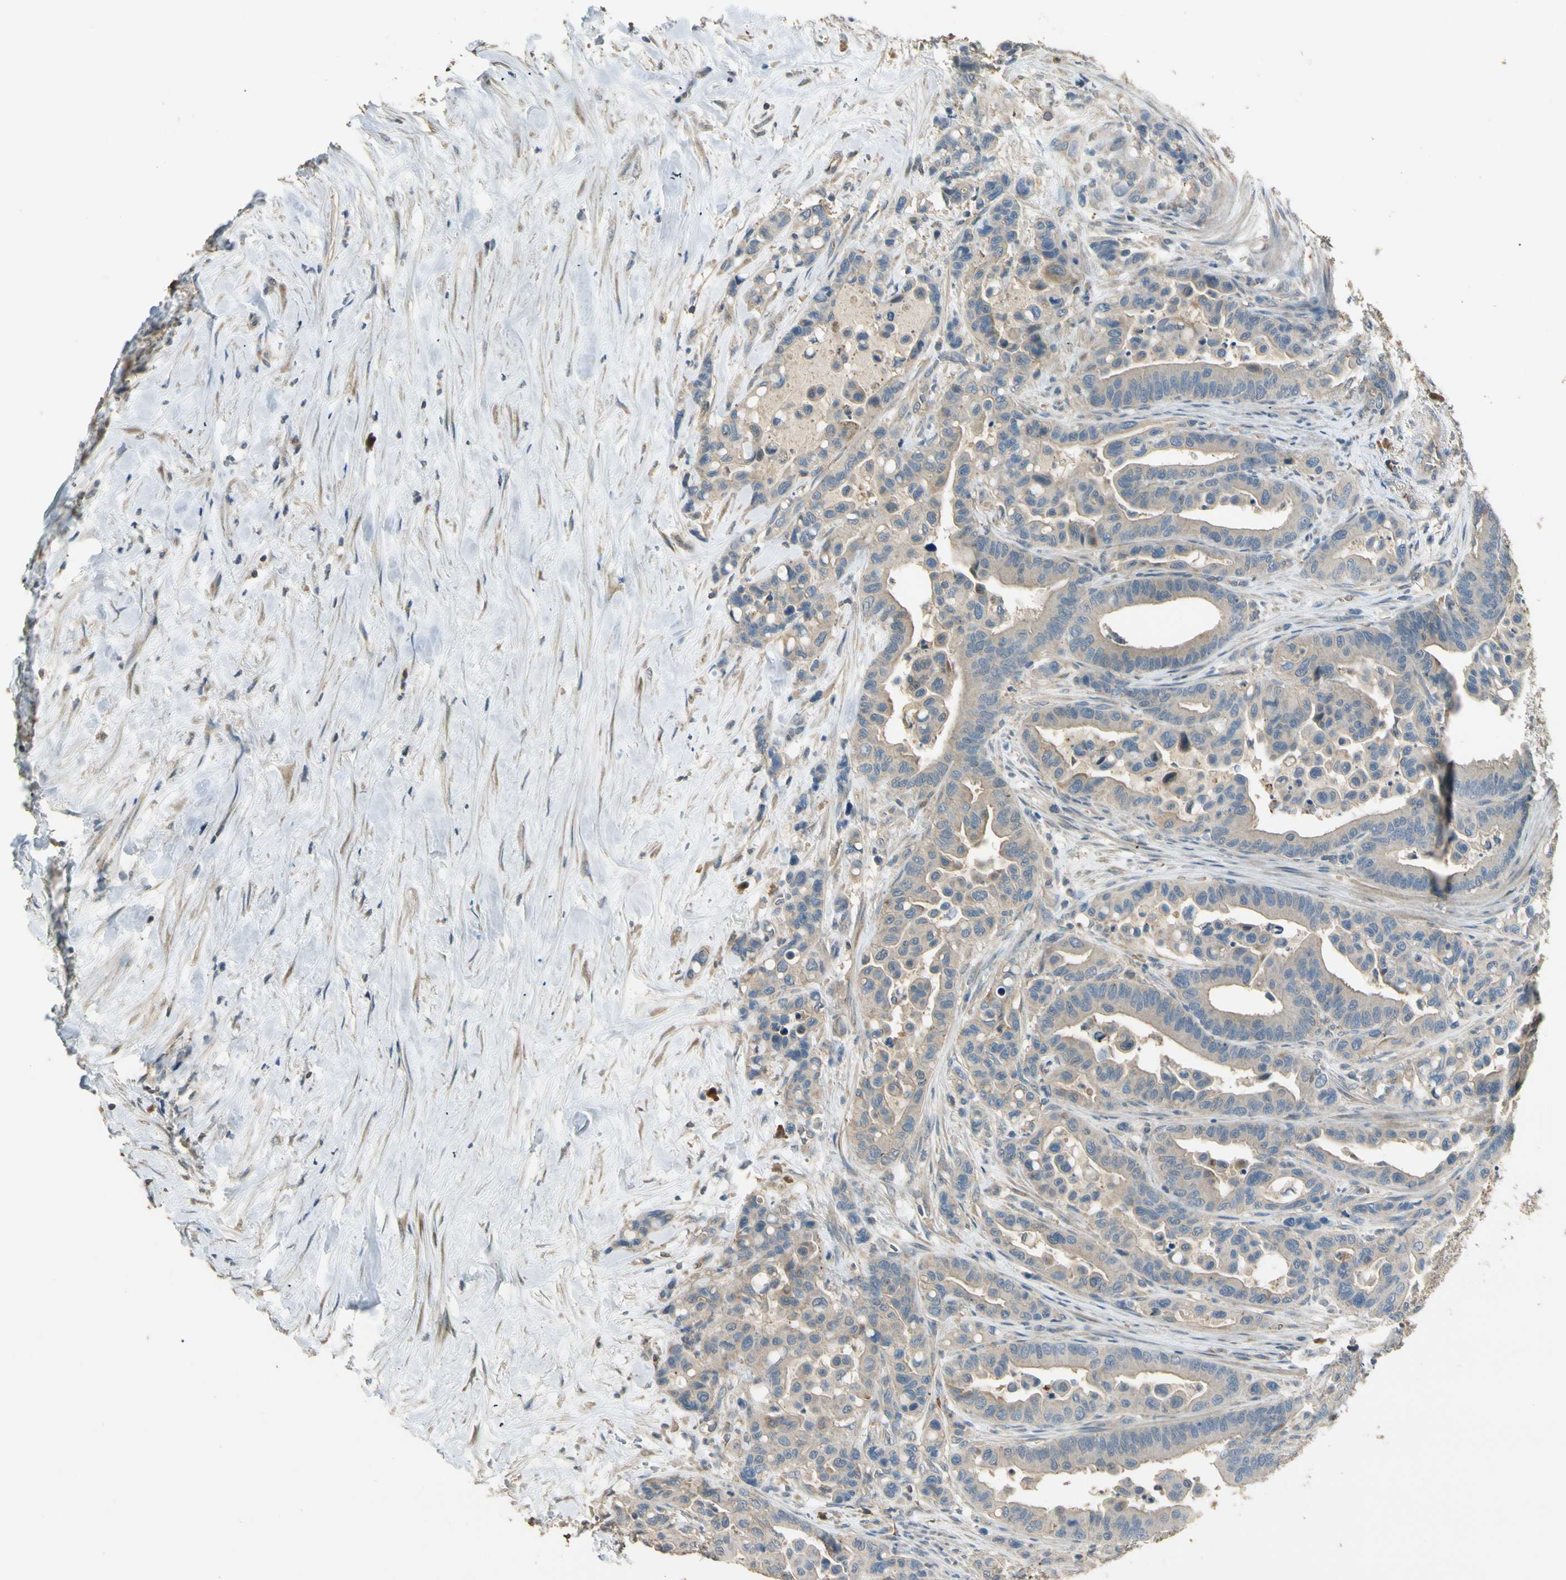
{"staining": {"intensity": "weak", "quantity": ">75%", "location": "cytoplasmic/membranous"}, "tissue": "colorectal cancer", "cell_type": "Tumor cells", "image_type": "cancer", "snomed": [{"axis": "morphology", "description": "Normal tissue, NOS"}, {"axis": "morphology", "description": "Adenocarcinoma, NOS"}, {"axis": "topography", "description": "Colon"}], "caption": "Immunohistochemical staining of human adenocarcinoma (colorectal) reveals low levels of weak cytoplasmic/membranous protein expression in approximately >75% of tumor cells.", "gene": "PLXNA1", "patient": {"sex": "male", "age": 82}}